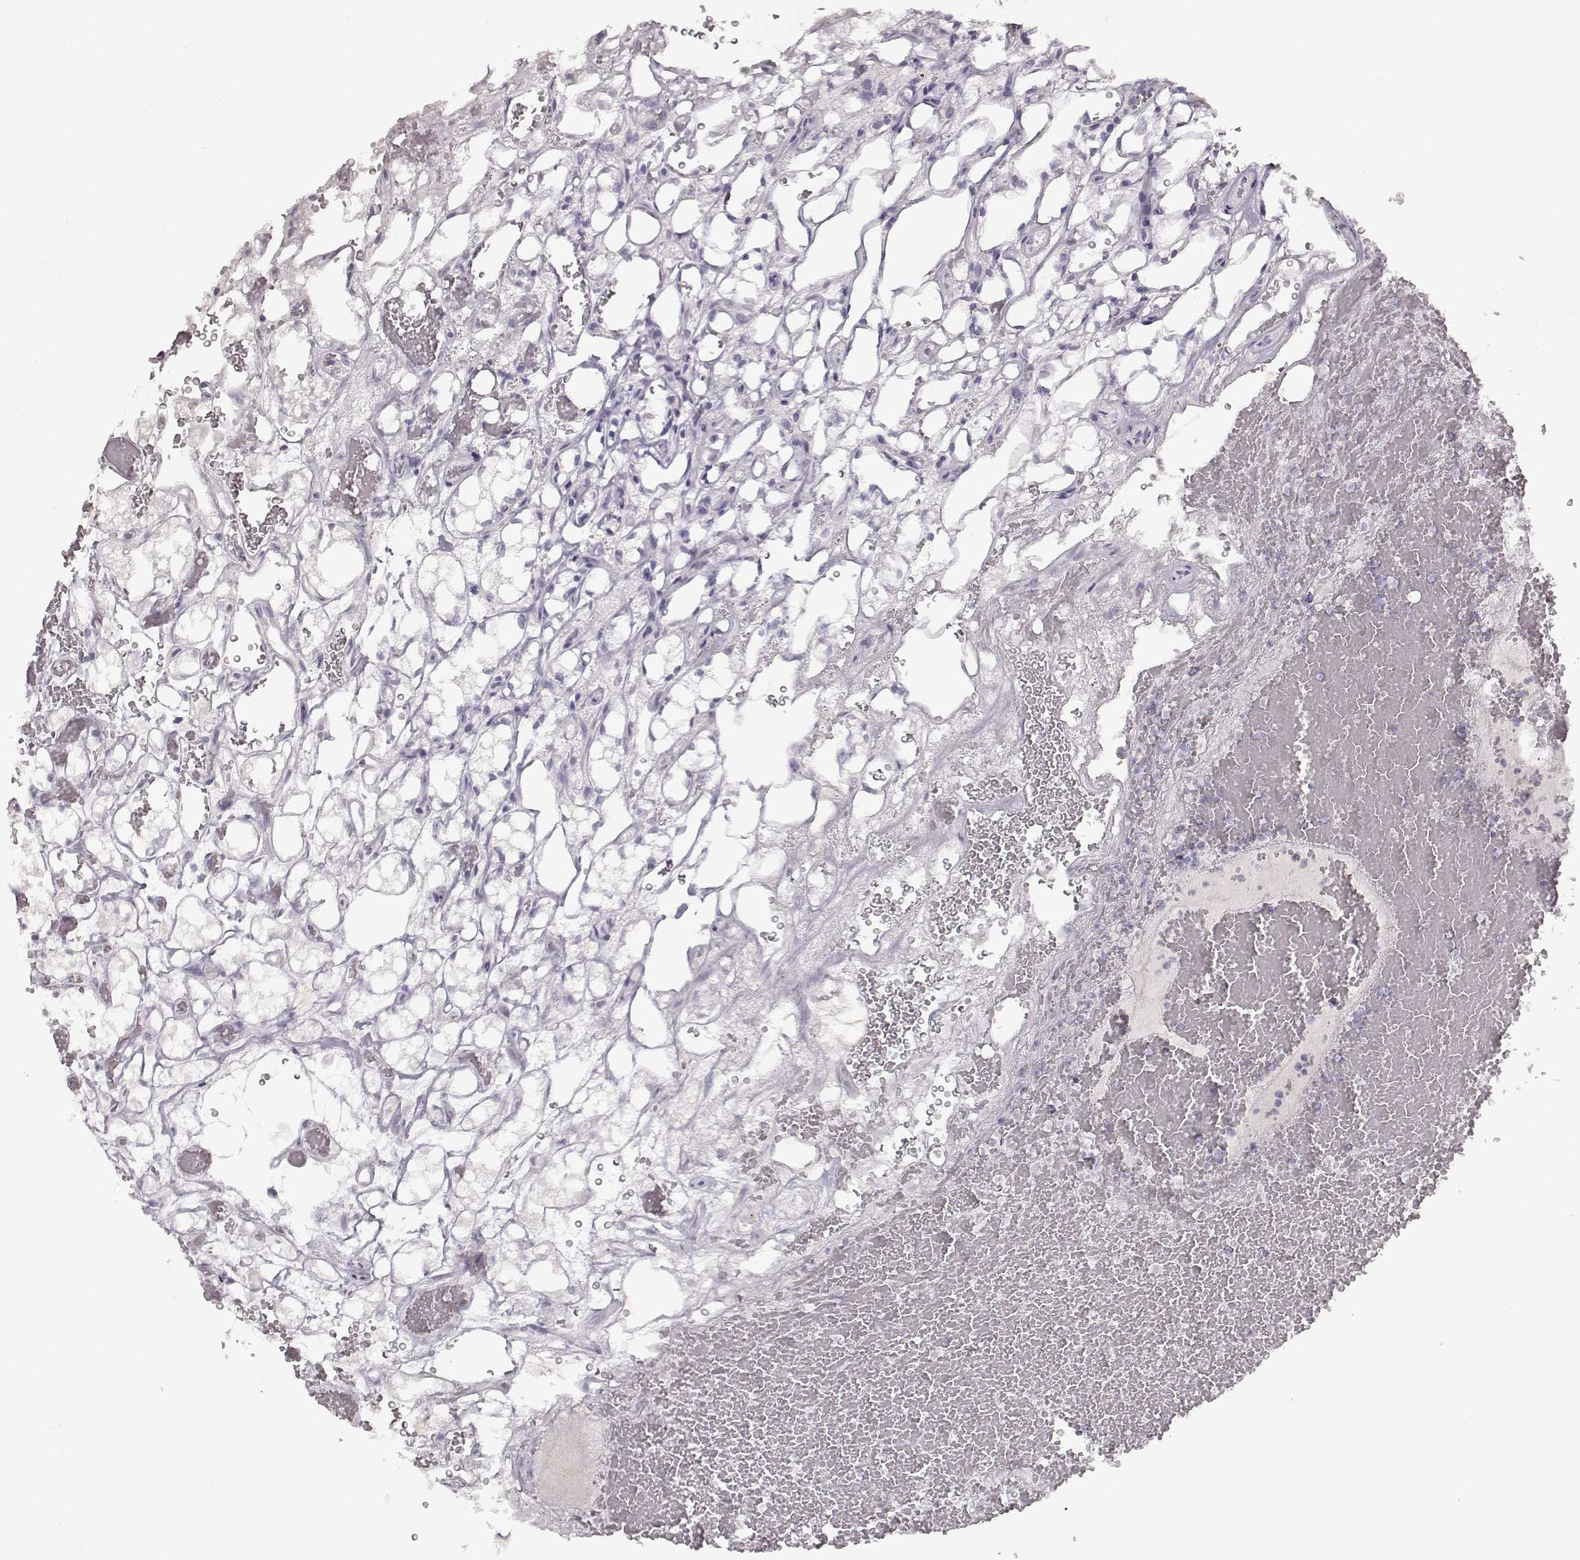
{"staining": {"intensity": "negative", "quantity": "none", "location": "none"}, "tissue": "renal cancer", "cell_type": "Tumor cells", "image_type": "cancer", "snomed": [{"axis": "morphology", "description": "Adenocarcinoma, NOS"}, {"axis": "topography", "description": "Kidney"}], "caption": "Immunohistochemistry (IHC) histopathology image of adenocarcinoma (renal) stained for a protein (brown), which shows no staining in tumor cells.", "gene": "S100B", "patient": {"sex": "female", "age": 69}}